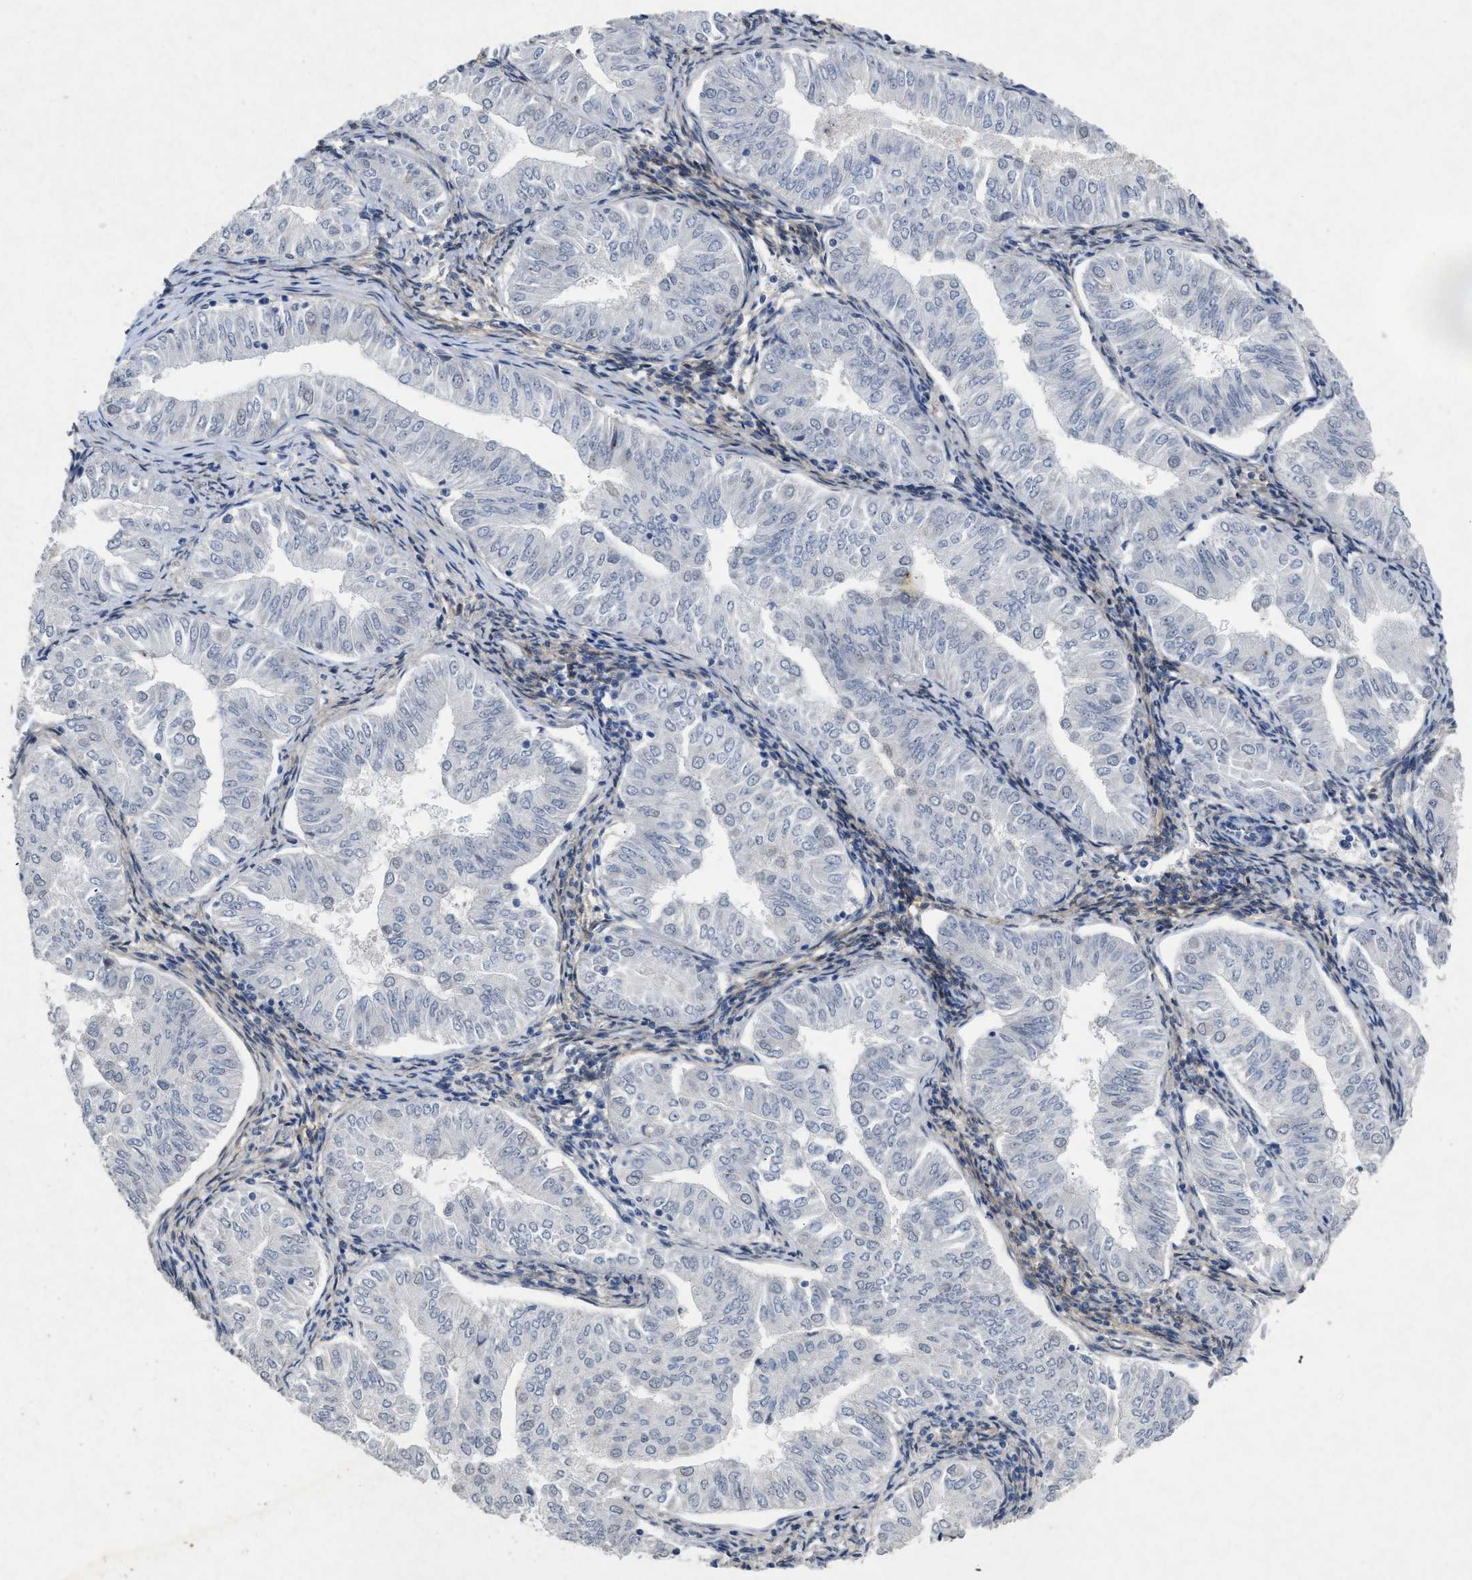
{"staining": {"intensity": "negative", "quantity": "none", "location": "none"}, "tissue": "endometrial cancer", "cell_type": "Tumor cells", "image_type": "cancer", "snomed": [{"axis": "morphology", "description": "Normal tissue, NOS"}, {"axis": "morphology", "description": "Adenocarcinoma, NOS"}, {"axis": "topography", "description": "Endometrium"}], "caption": "Protein analysis of endometrial adenocarcinoma demonstrates no significant staining in tumor cells. (DAB (3,3'-diaminobenzidine) immunohistochemistry visualized using brightfield microscopy, high magnification).", "gene": "PDGFRA", "patient": {"sex": "female", "age": 53}}